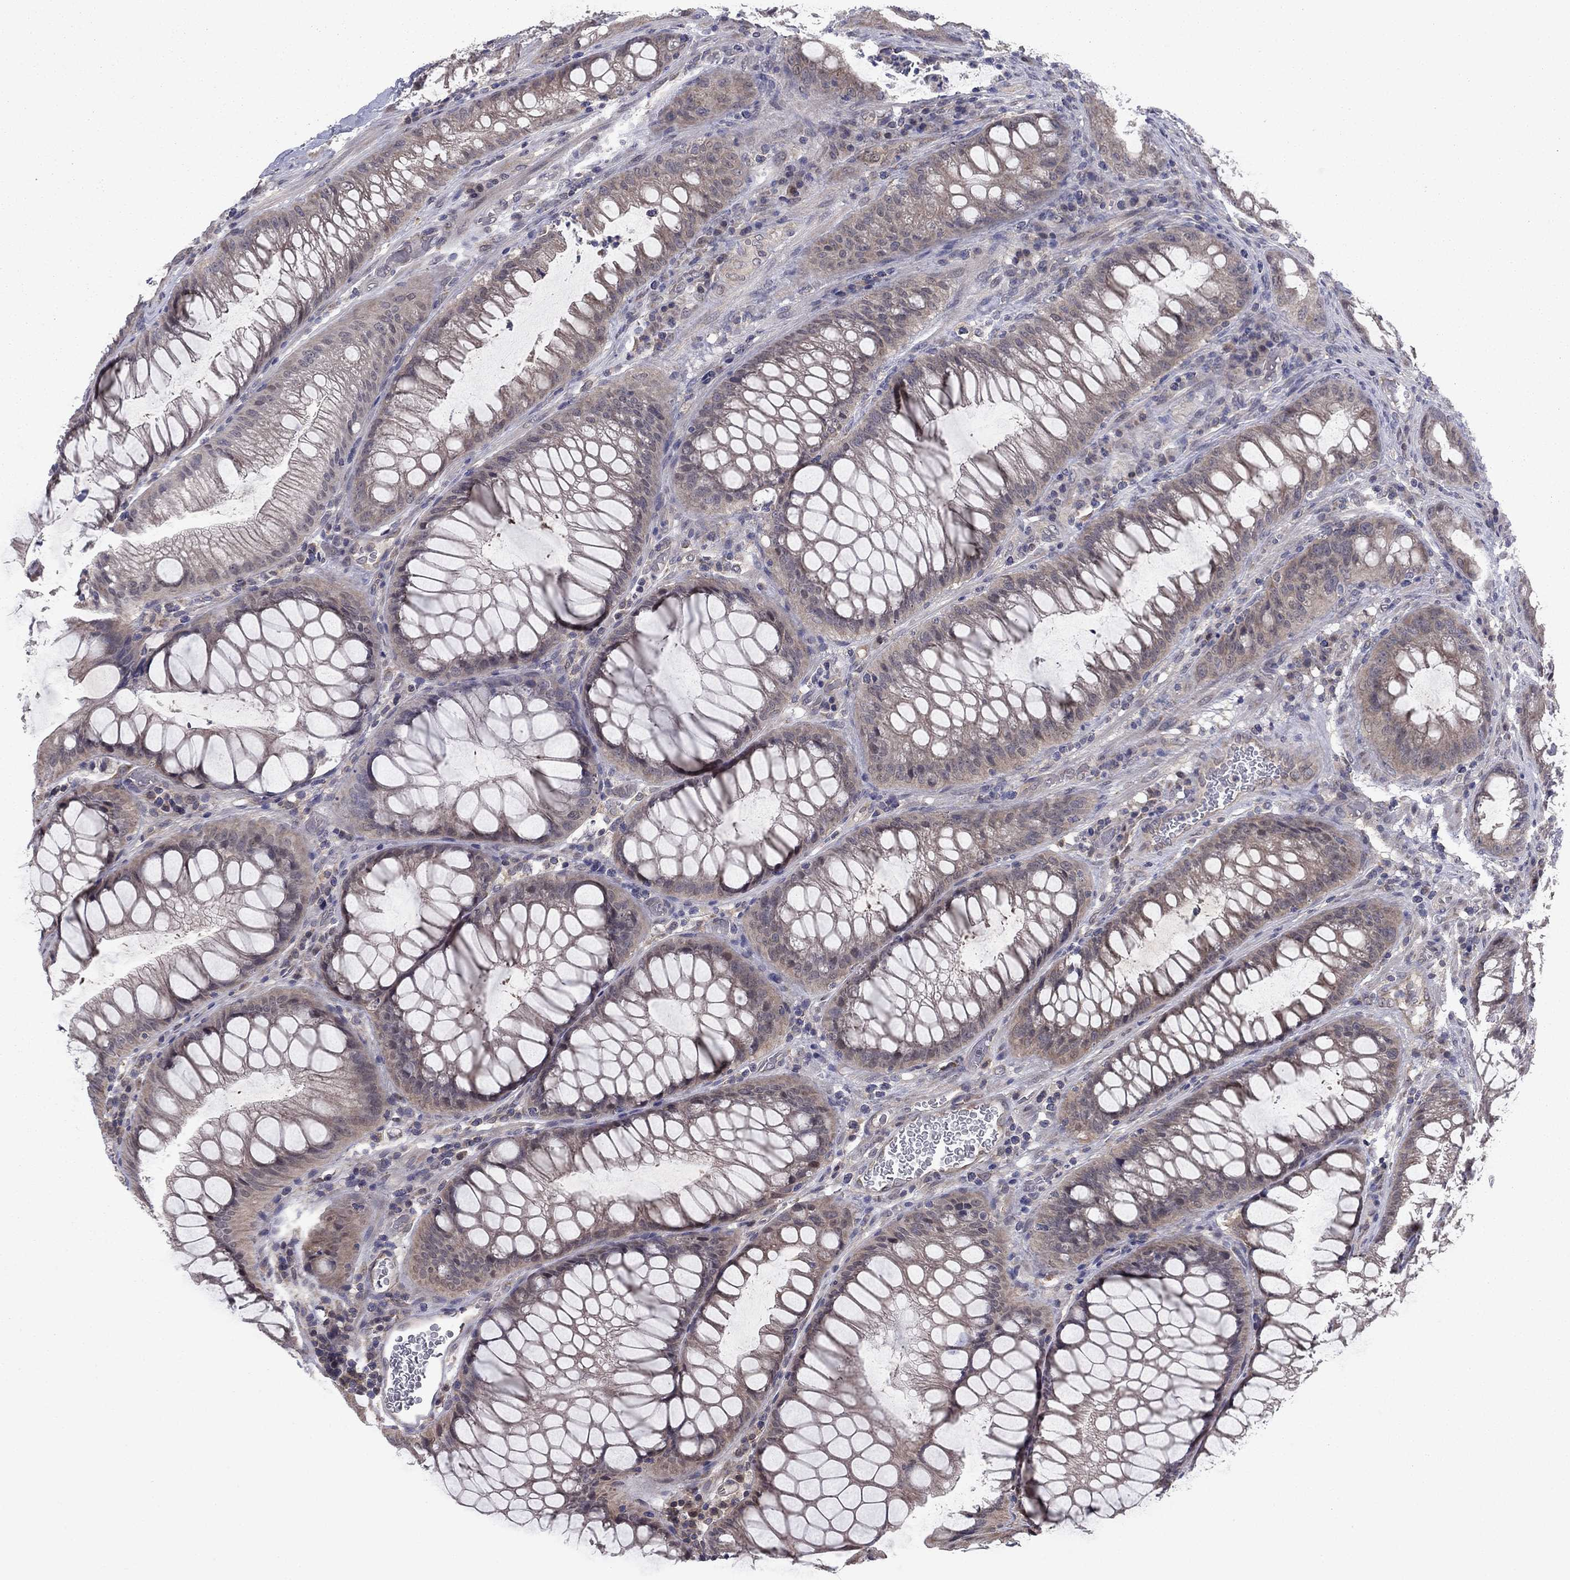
{"staining": {"intensity": "weak", "quantity": "25%-75%", "location": "cytoplasmic/membranous"}, "tissue": "colorectal cancer", "cell_type": "Tumor cells", "image_type": "cancer", "snomed": [{"axis": "morphology", "description": "Adenocarcinoma, NOS"}, {"axis": "topography", "description": "Rectum"}], "caption": "Brown immunohistochemical staining in colorectal adenocarcinoma demonstrates weak cytoplasmic/membranous staining in about 25%-75% of tumor cells.", "gene": "GRHPR", "patient": {"sex": "male", "age": 63}}